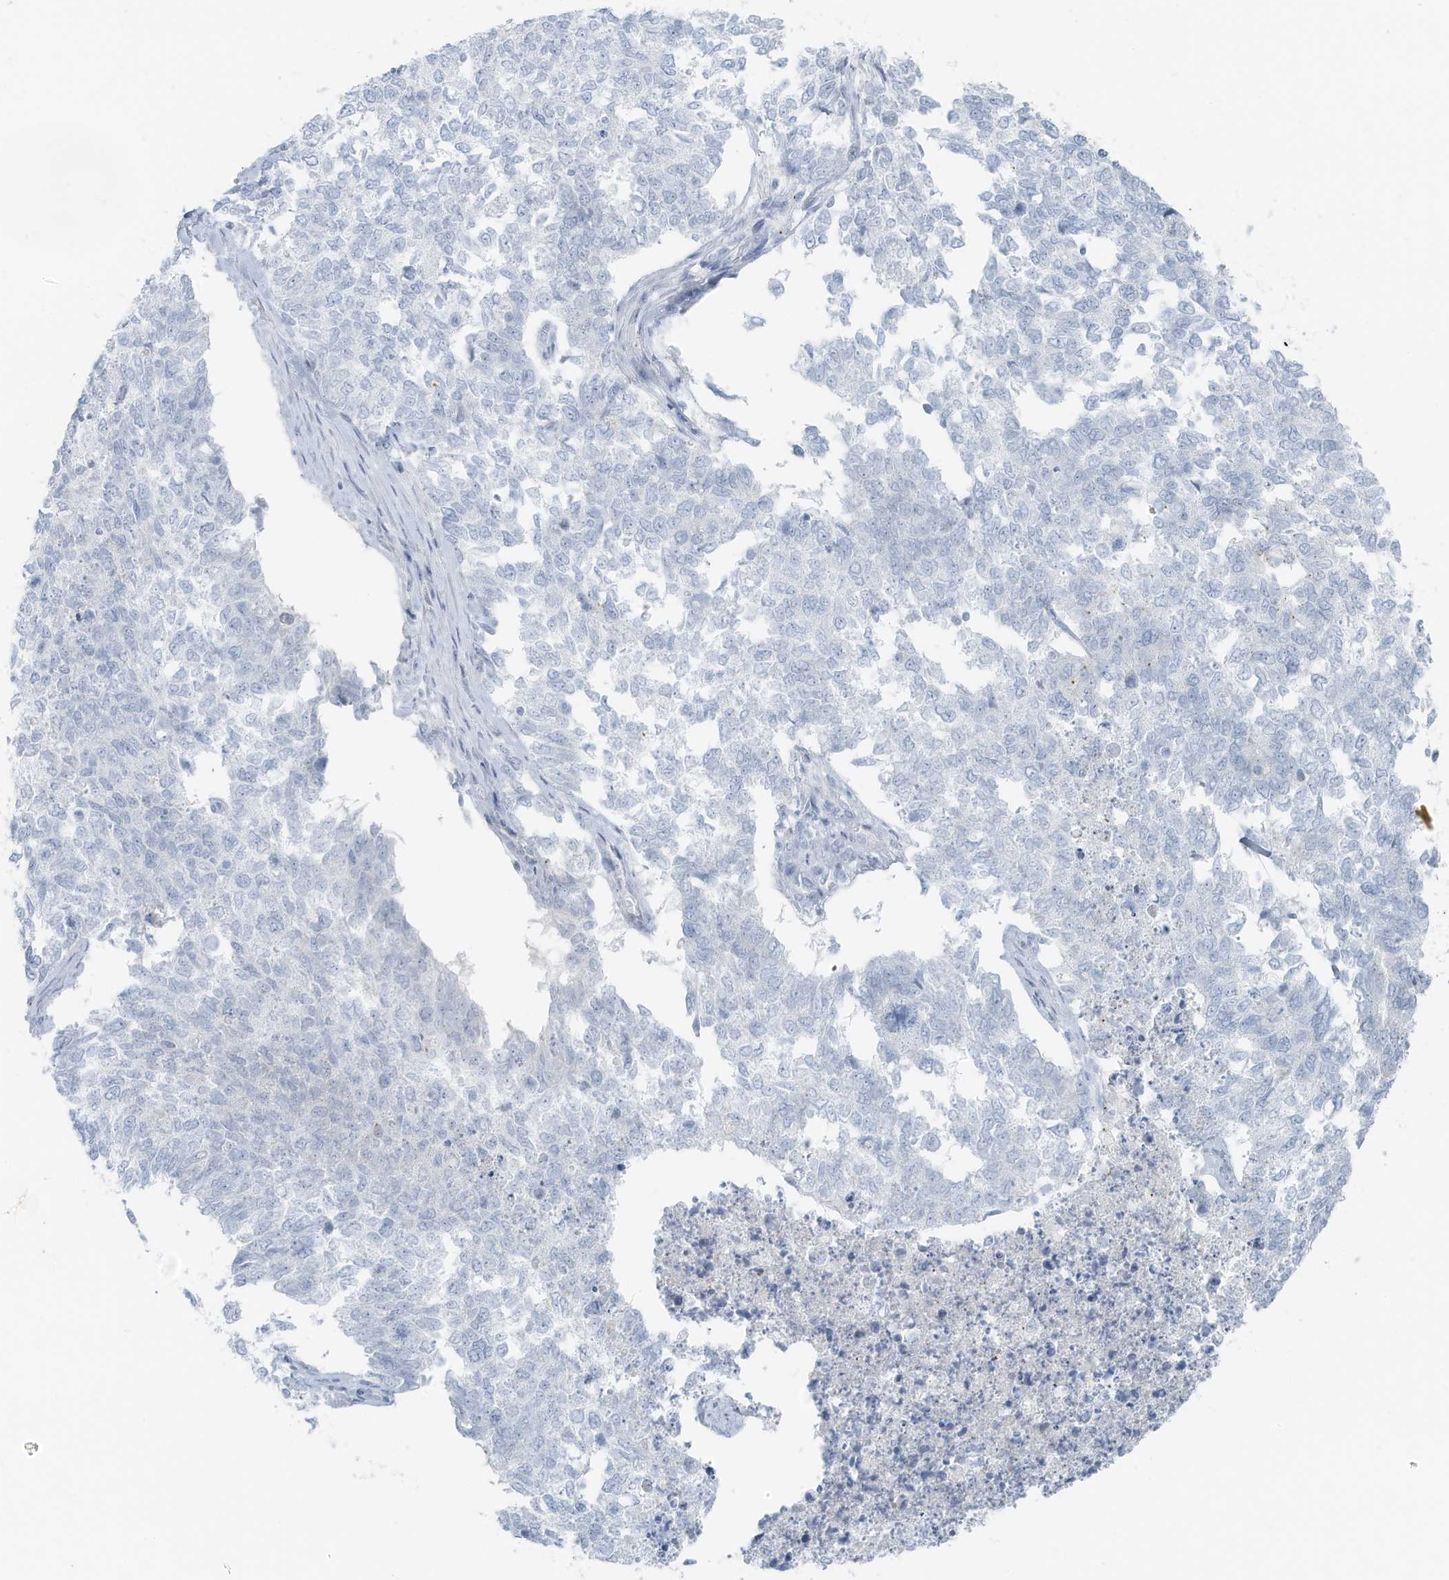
{"staining": {"intensity": "negative", "quantity": "none", "location": "none"}, "tissue": "cervical cancer", "cell_type": "Tumor cells", "image_type": "cancer", "snomed": [{"axis": "morphology", "description": "Squamous cell carcinoma, NOS"}, {"axis": "topography", "description": "Cervix"}], "caption": "Cervical squamous cell carcinoma was stained to show a protein in brown. There is no significant expression in tumor cells. Nuclei are stained in blue.", "gene": "SLC25A43", "patient": {"sex": "female", "age": 63}}